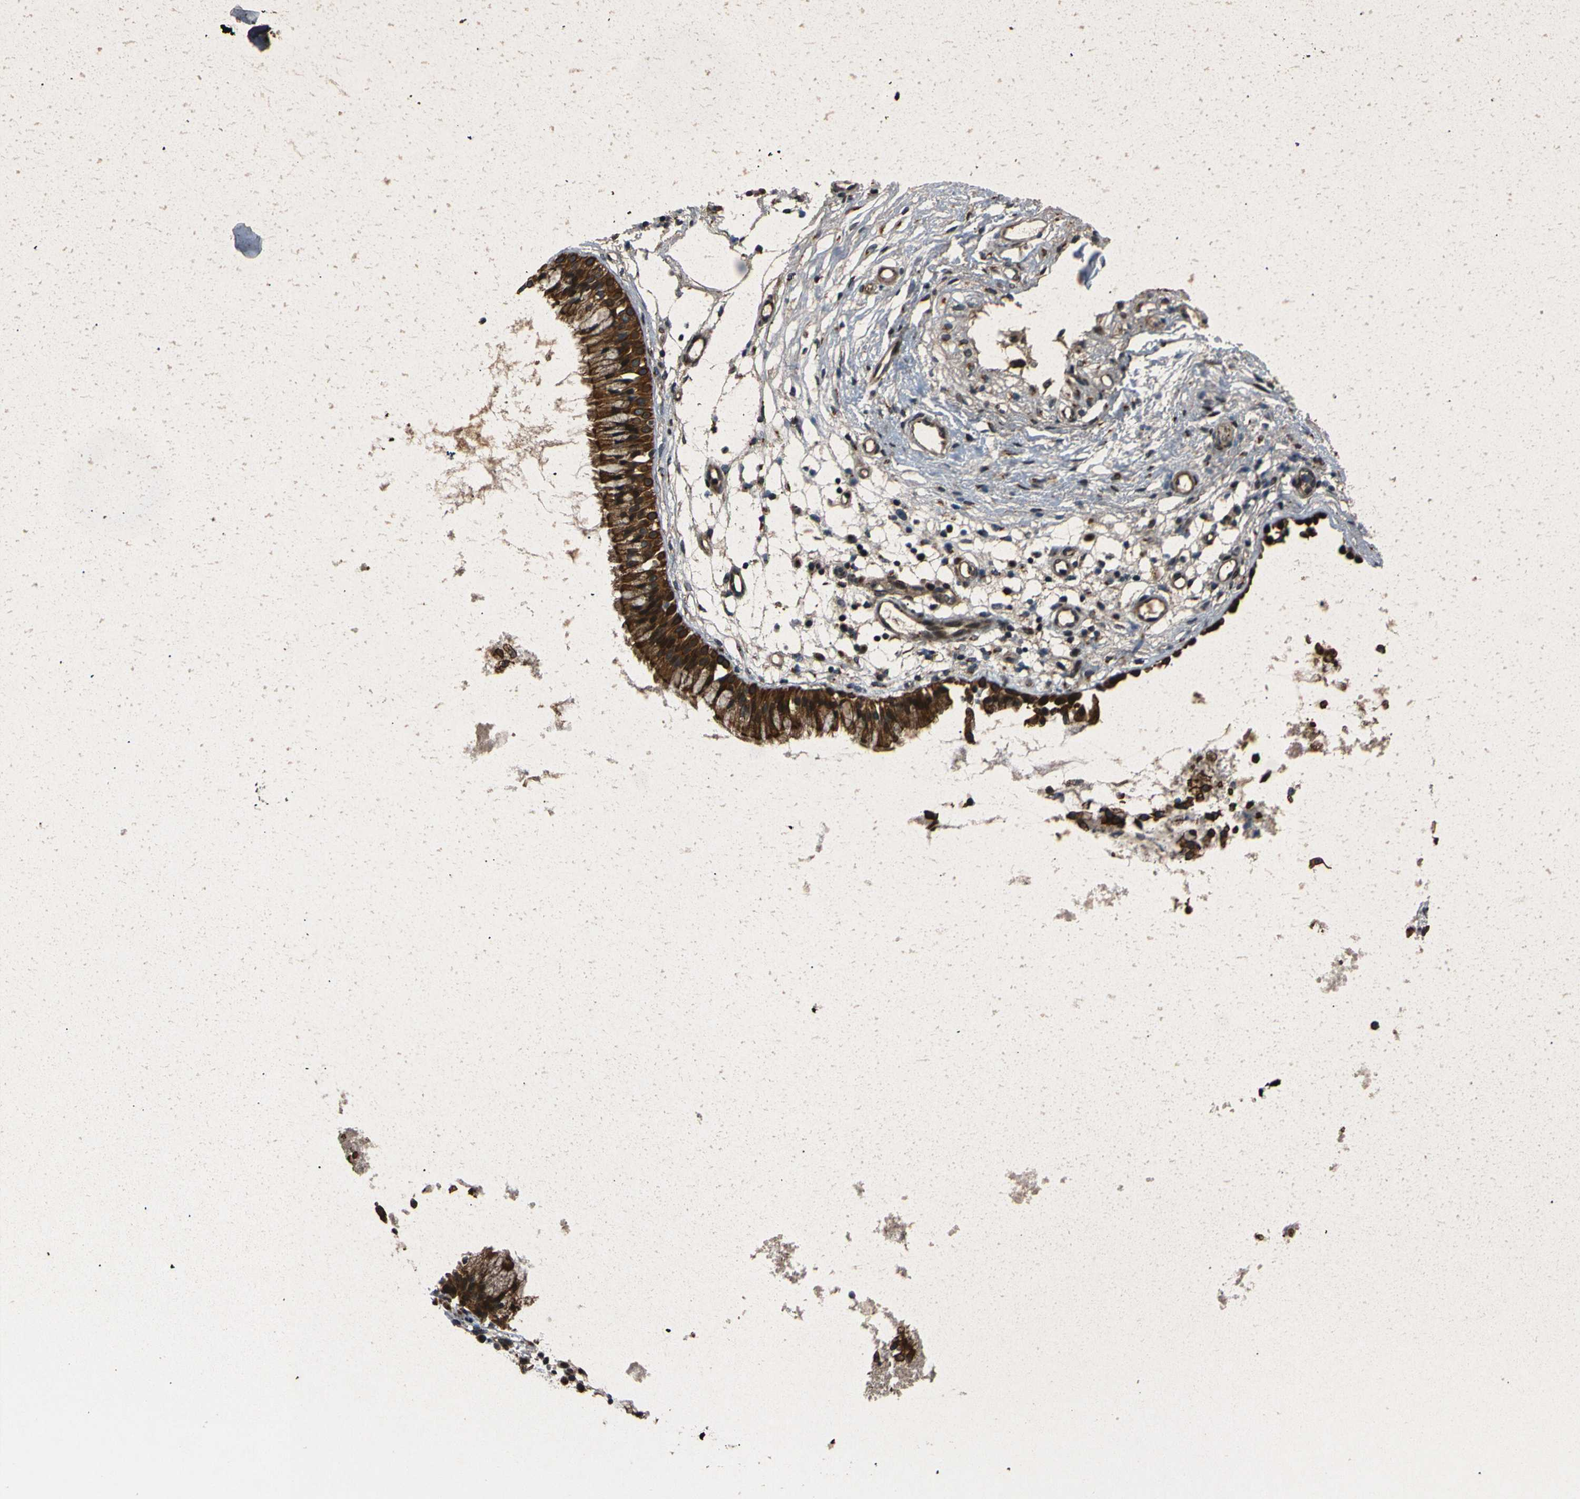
{"staining": {"intensity": "strong", "quantity": ">75%", "location": "cytoplasmic/membranous"}, "tissue": "nasopharynx", "cell_type": "Respiratory epithelial cells", "image_type": "normal", "snomed": [{"axis": "morphology", "description": "Normal tissue, NOS"}, {"axis": "topography", "description": "Nasopharynx"}], "caption": "Respiratory epithelial cells display high levels of strong cytoplasmic/membranous staining in approximately >75% of cells in normal human nasopharynx.", "gene": "AKAP9", "patient": {"sex": "male", "age": 21}}